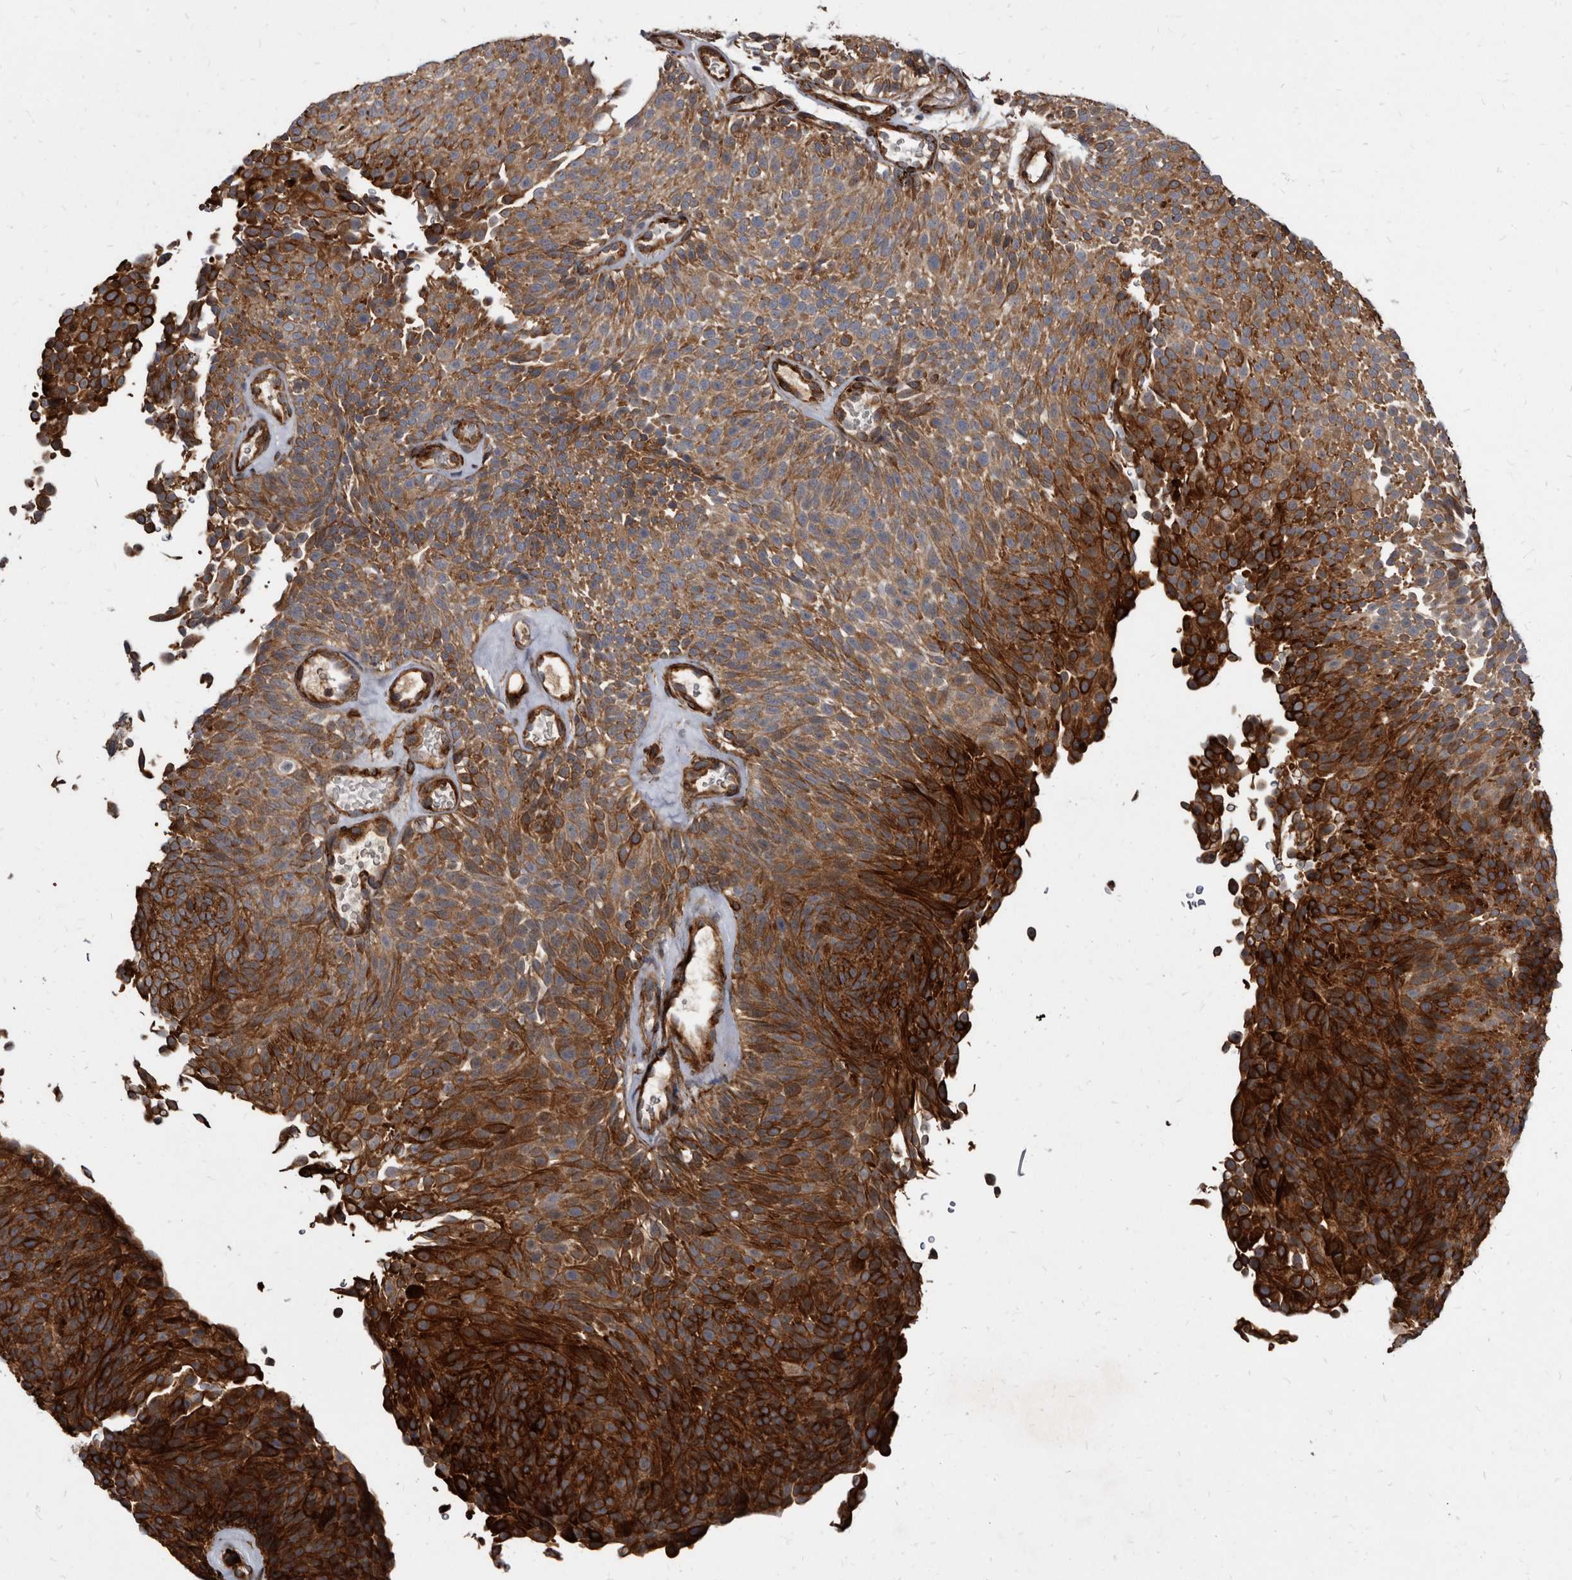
{"staining": {"intensity": "strong", "quantity": ">75%", "location": "cytoplasmic/membranous"}, "tissue": "urothelial cancer", "cell_type": "Tumor cells", "image_type": "cancer", "snomed": [{"axis": "morphology", "description": "Urothelial carcinoma, Low grade"}, {"axis": "topography", "description": "Urinary bladder"}], "caption": "DAB (3,3'-diaminobenzidine) immunohistochemical staining of low-grade urothelial carcinoma reveals strong cytoplasmic/membranous protein staining in approximately >75% of tumor cells.", "gene": "KCTD20", "patient": {"sex": "male", "age": 78}}